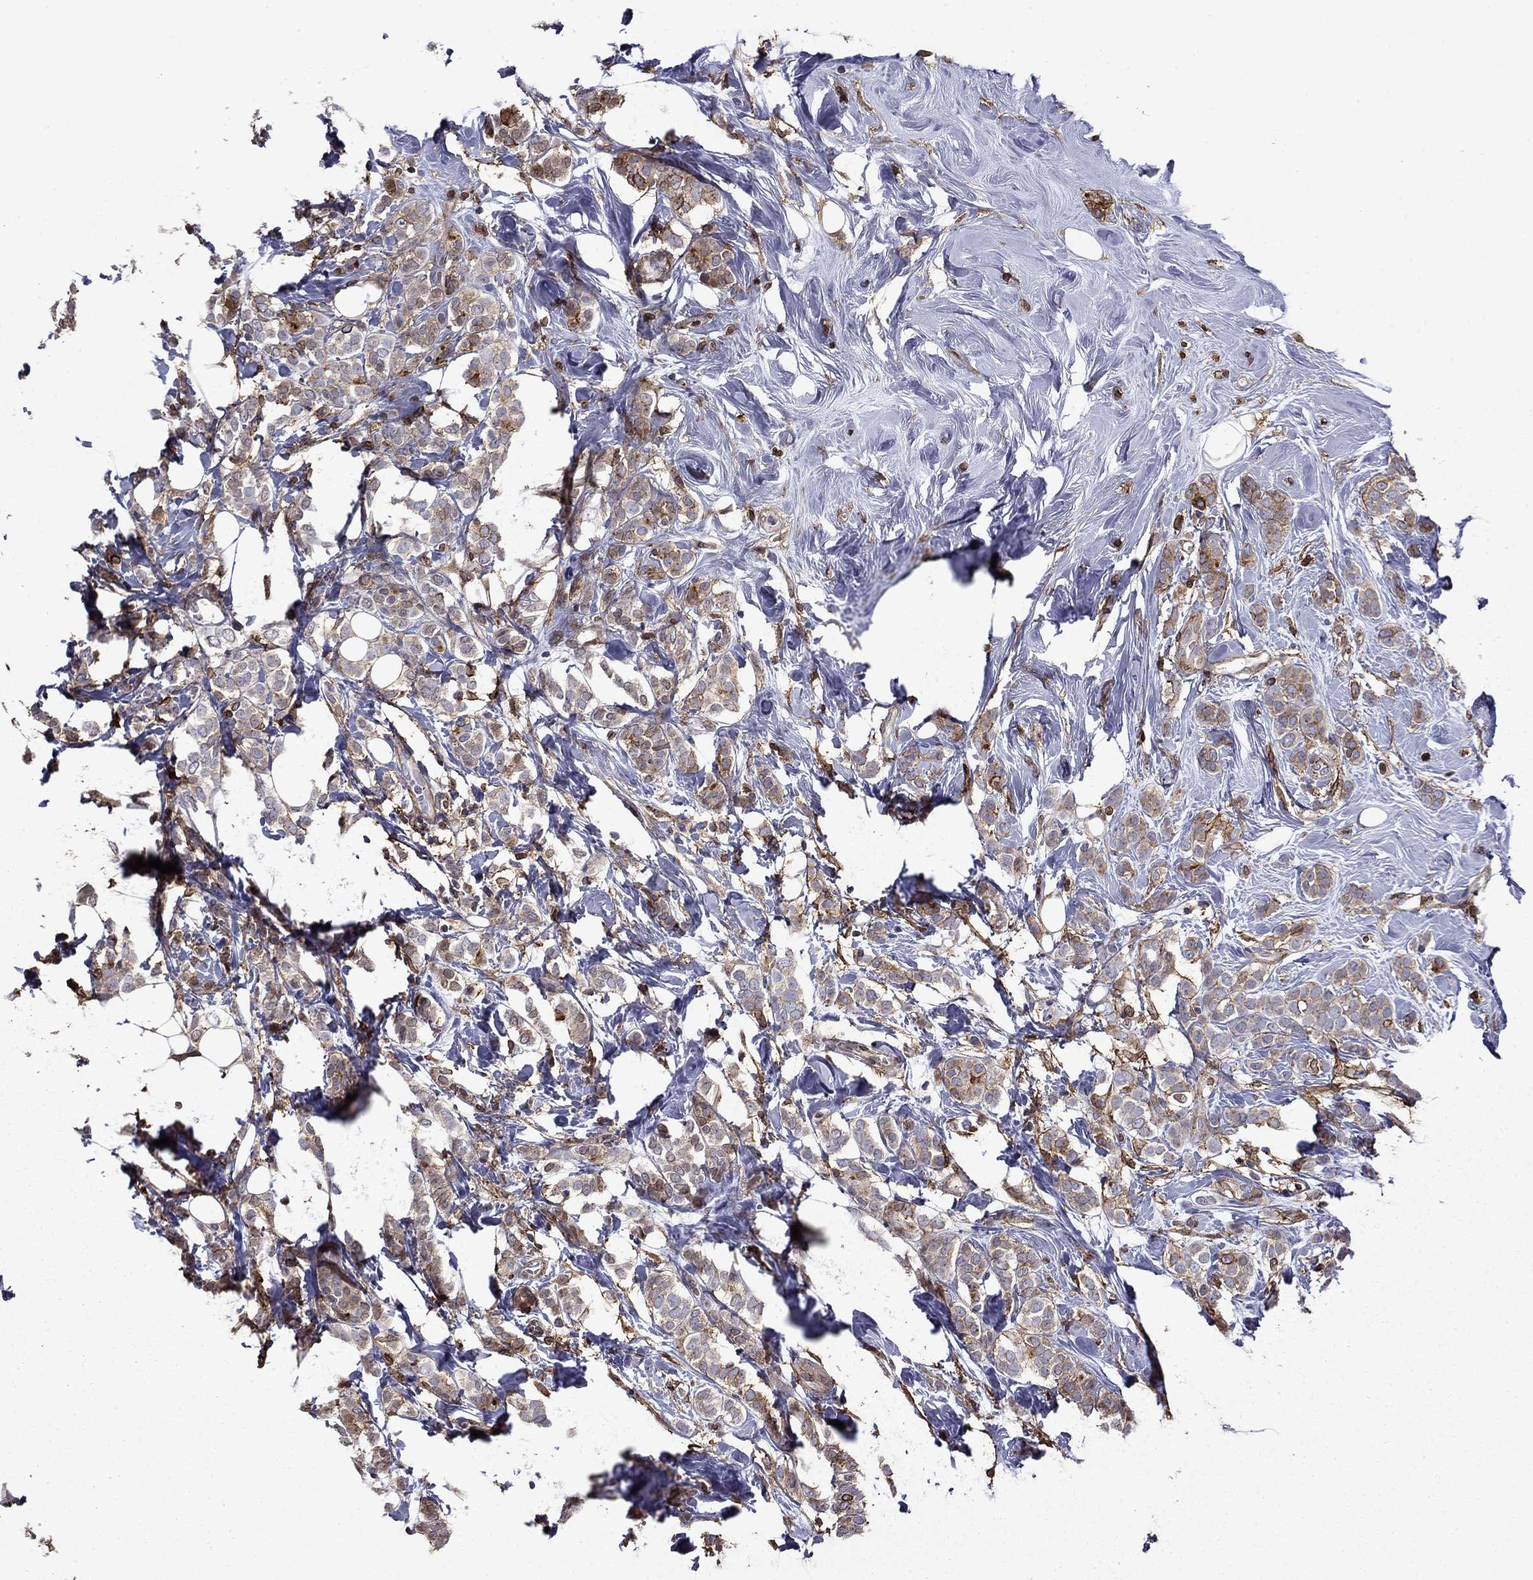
{"staining": {"intensity": "moderate", "quantity": "<25%", "location": "cytoplasmic/membranous"}, "tissue": "breast cancer", "cell_type": "Tumor cells", "image_type": "cancer", "snomed": [{"axis": "morphology", "description": "Lobular carcinoma"}, {"axis": "topography", "description": "Breast"}], "caption": "Lobular carcinoma (breast) stained with IHC demonstrates moderate cytoplasmic/membranous staining in about <25% of tumor cells. (Stains: DAB in brown, nuclei in blue, Microscopy: brightfield microscopy at high magnification).", "gene": "PLAU", "patient": {"sex": "female", "age": 49}}